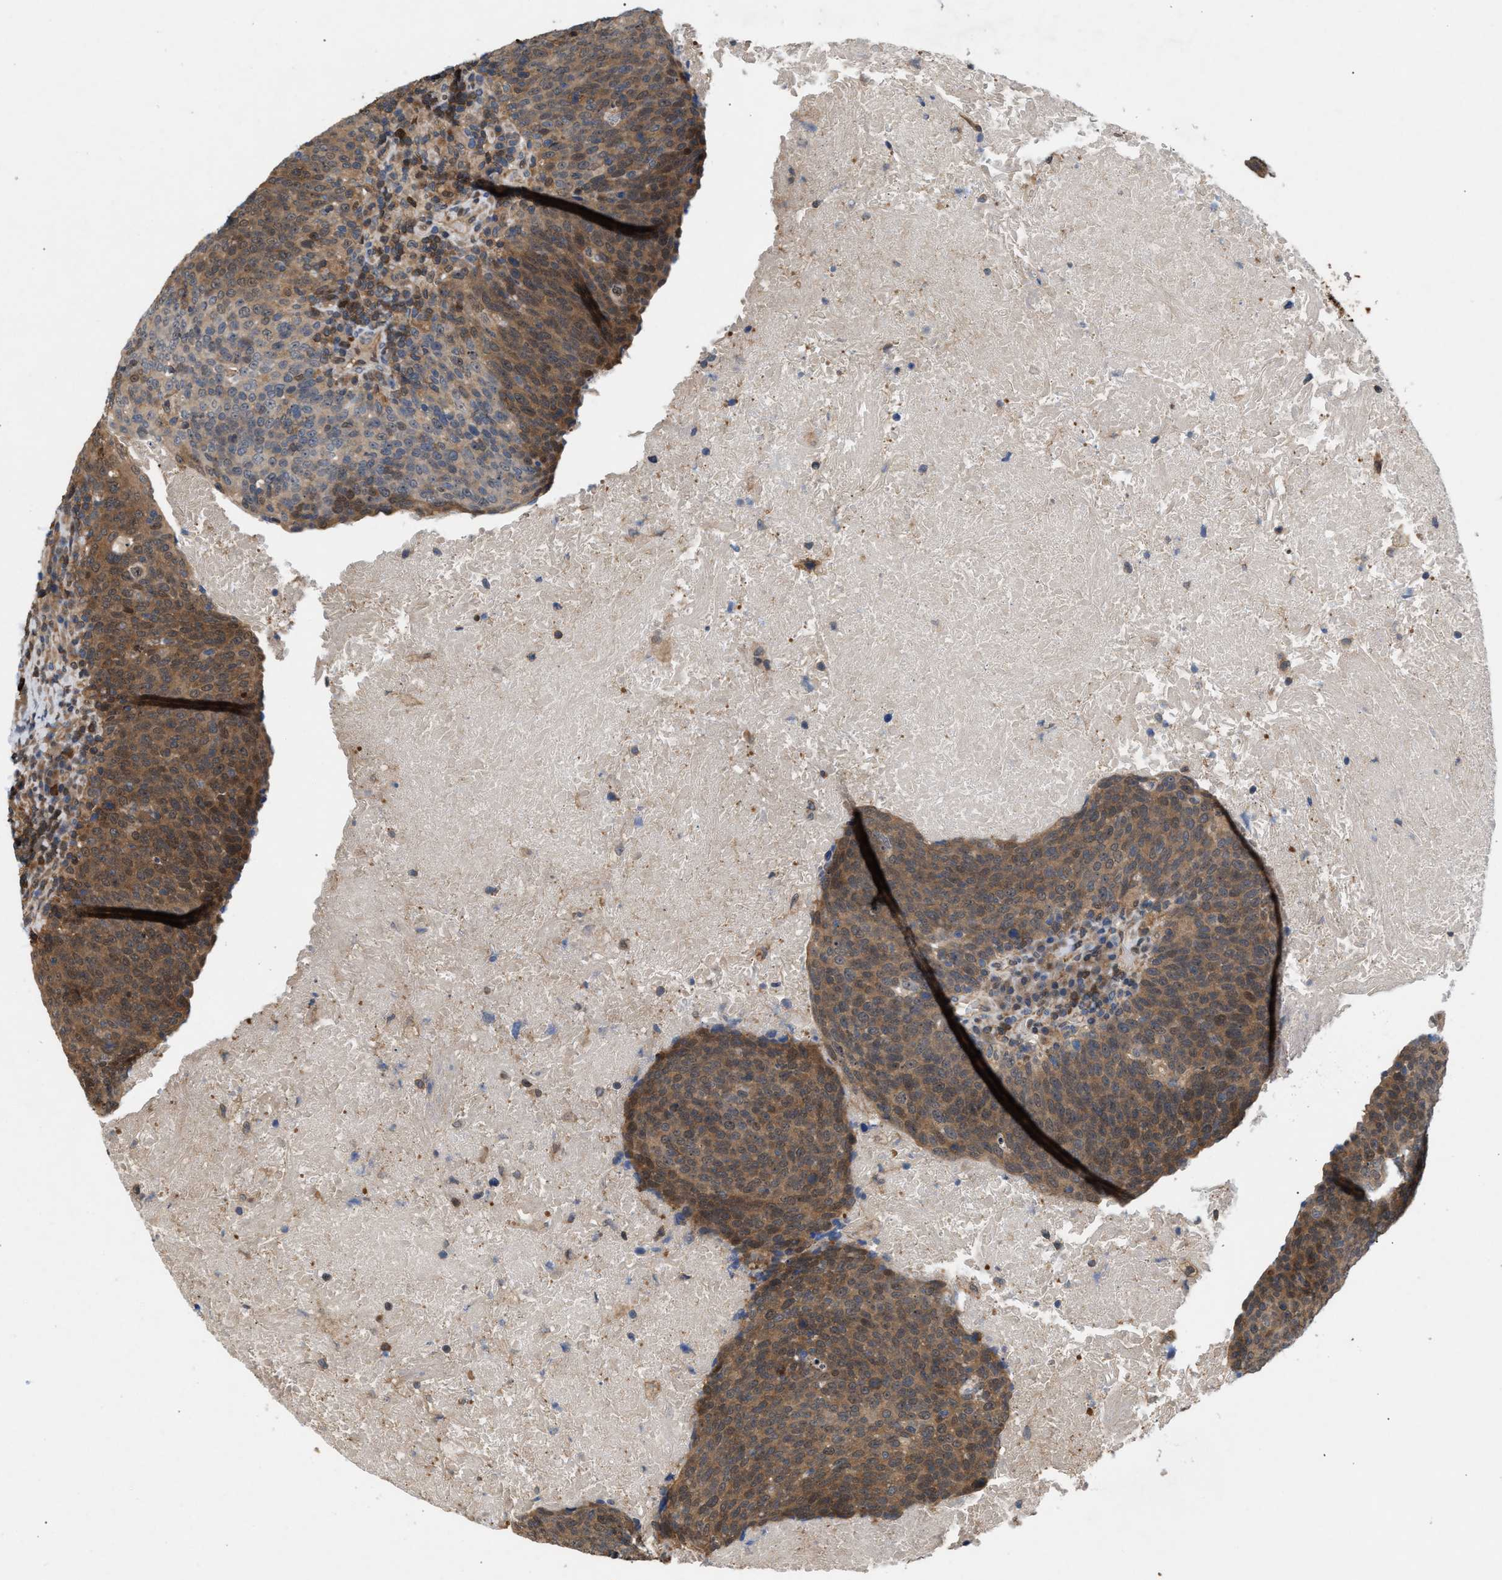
{"staining": {"intensity": "moderate", "quantity": ">75%", "location": "cytoplasmic/membranous,nuclear"}, "tissue": "head and neck cancer", "cell_type": "Tumor cells", "image_type": "cancer", "snomed": [{"axis": "morphology", "description": "Squamous cell carcinoma, NOS"}, {"axis": "morphology", "description": "Squamous cell carcinoma, metastatic, NOS"}, {"axis": "topography", "description": "Lymph node"}, {"axis": "topography", "description": "Head-Neck"}], "caption": "Immunohistochemical staining of metastatic squamous cell carcinoma (head and neck) demonstrates moderate cytoplasmic/membranous and nuclear protein positivity in about >75% of tumor cells.", "gene": "GLOD4", "patient": {"sex": "male", "age": 62}}